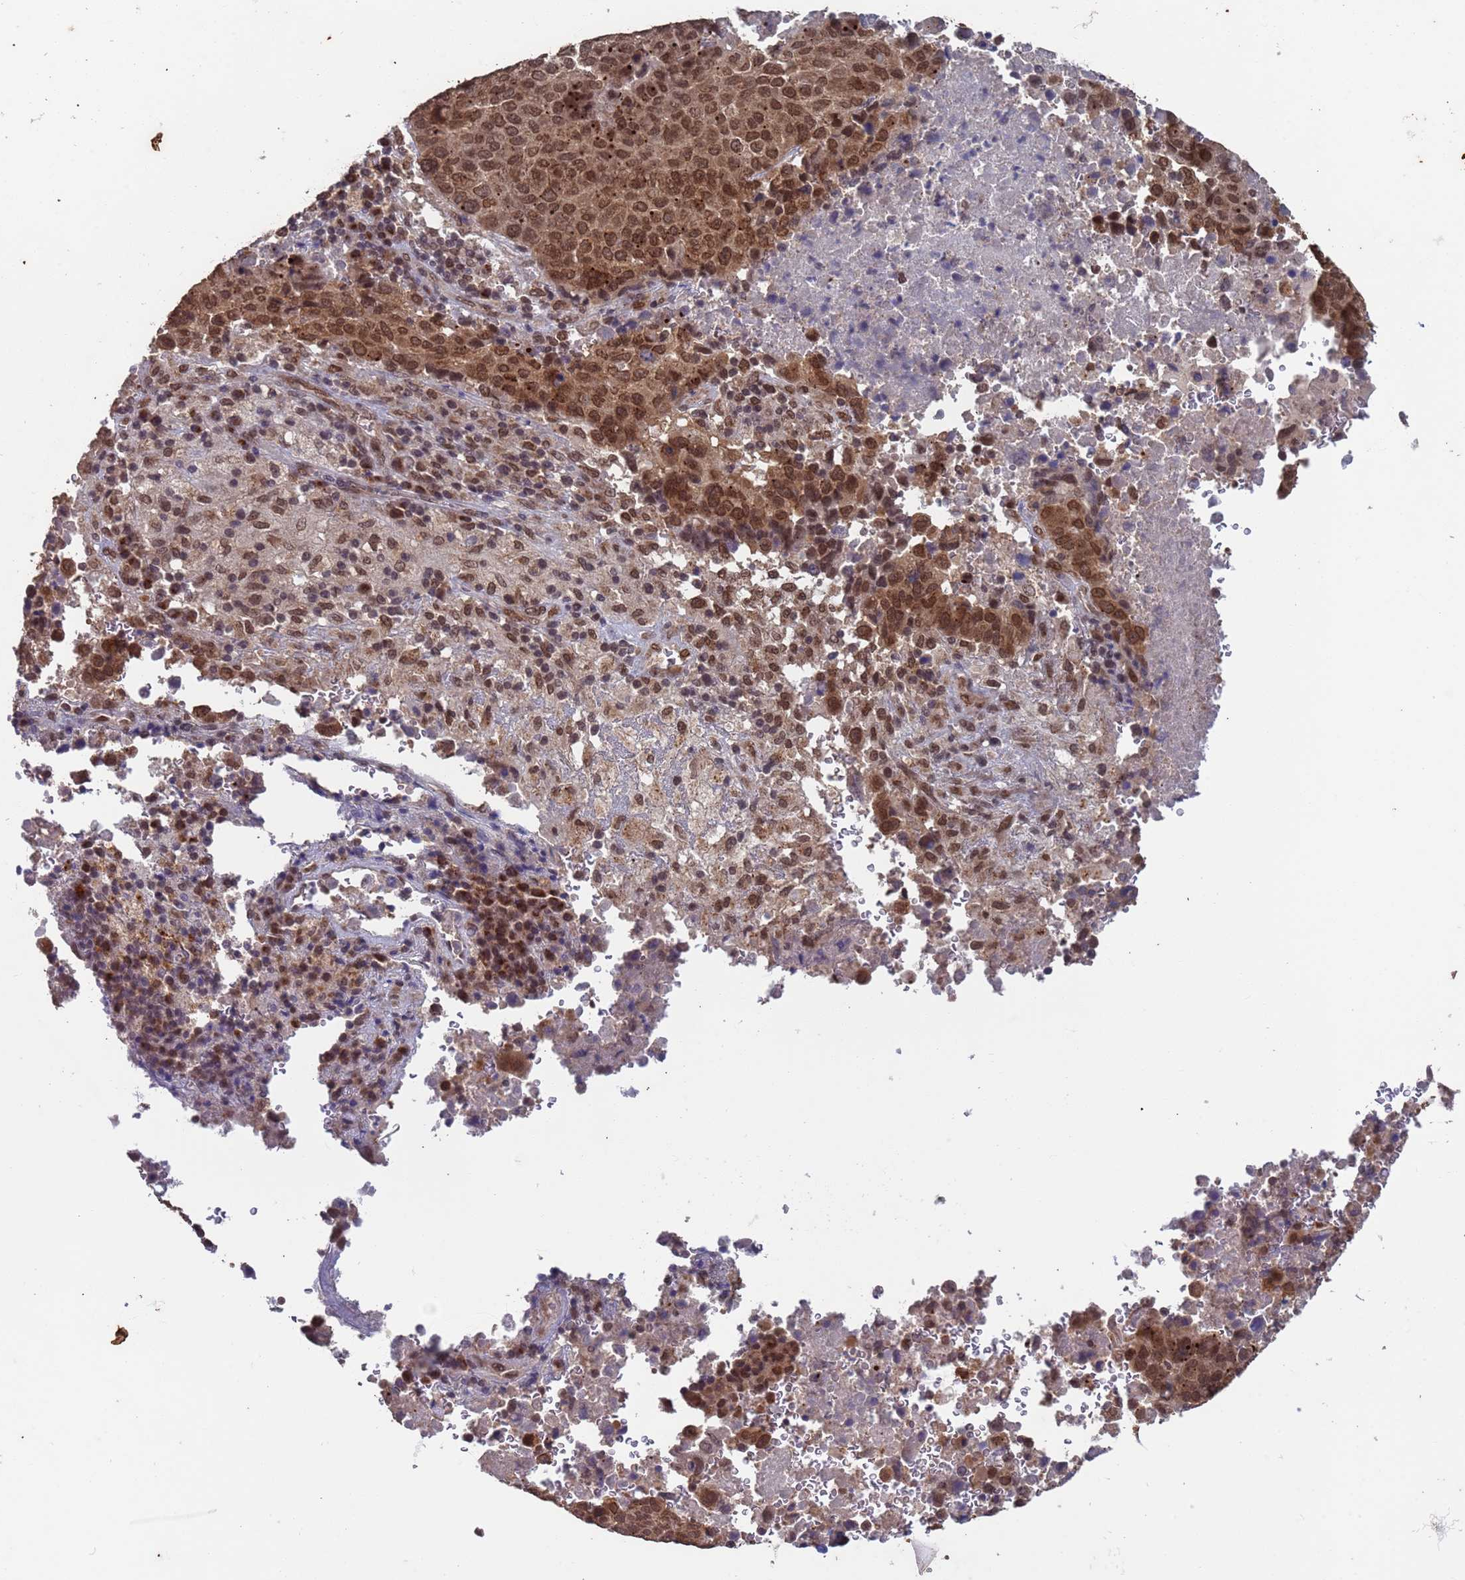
{"staining": {"intensity": "moderate", "quantity": ">75%", "location": "cytoplasmic/membranous,nuclear"}, "tissue": "lung cancer", "cell_type": "Tumor cells", "image_type": "cancer", "snomed": [{"axis": "morphology", "description": "Squamous cell carcinoma, NOS"}, {"axis": "topography", "description": "Lung"}], "caption": "An immunohistochemistry (IHC) photomicrograph of tumor tissue is shown. Protein staining in brown shows moderate cytoplasmic/membranous and nuclear positivity in lung cancer (squamous cell carcinoma) within tumor cells. The protein of interest is shown in brown color, while the nuclei are stained blue.", "gene": "FUBP3", "patient": {"sex": "male", "age": 73}}